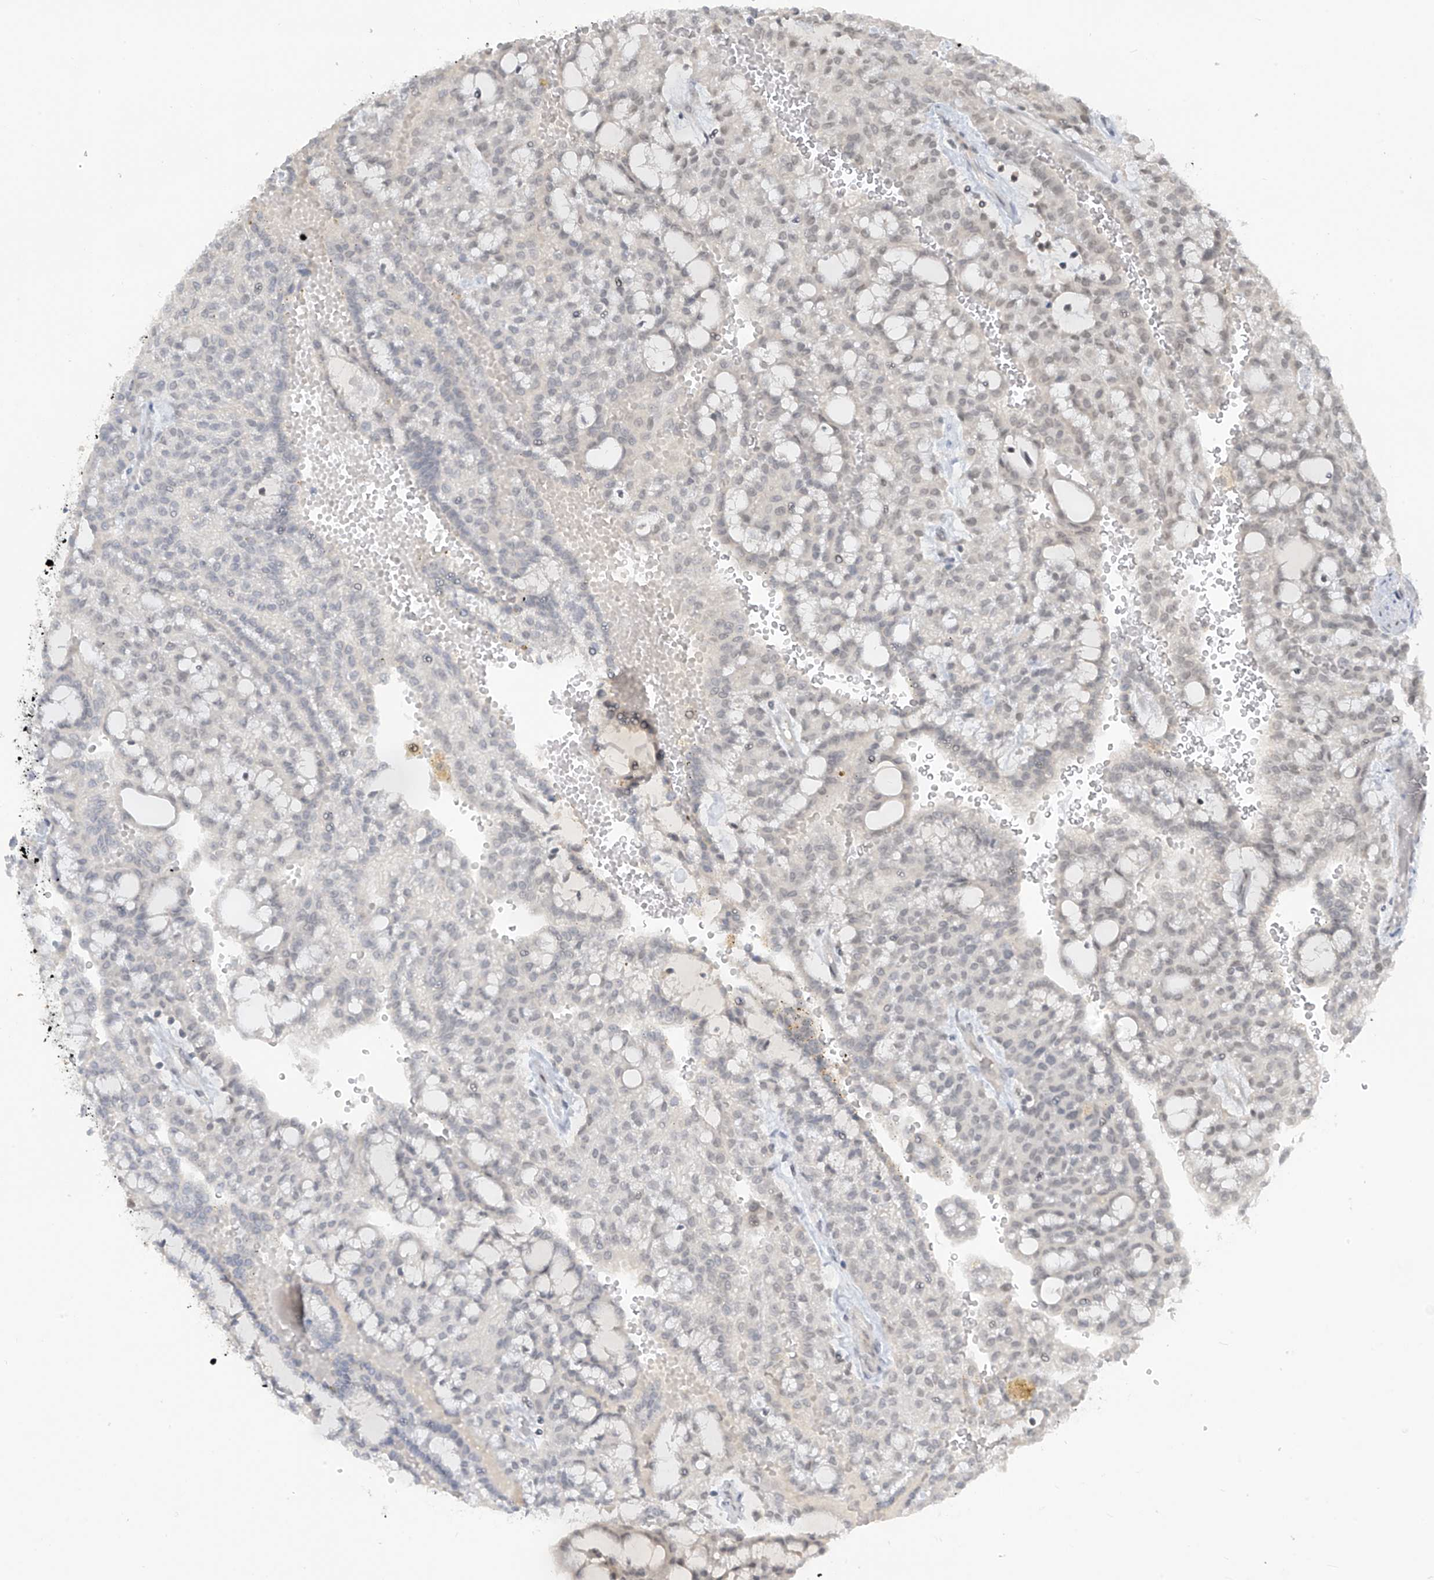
{"staining": {"intensity": "negative", "quantity": "none", "location": "none"}, "tissue": "renal cancer", "cell_type": "Tumor cells", "image_type": "cancer", "snomed": [{"axis": "morphology", "description": "Adenocarcinoma, NOS"}, {"axis": "topography", "description": "Kidney"}], "caption": "Protein analysis of adenocarcinoma (renal) shows no significant positivity in tumor cells. (DAB (3,3'-diaminobenzidine) immunohistochemistry (IHC), high magnification).", "gene": "METAP1D", "patient": {"sex": "male", "age": 63}}